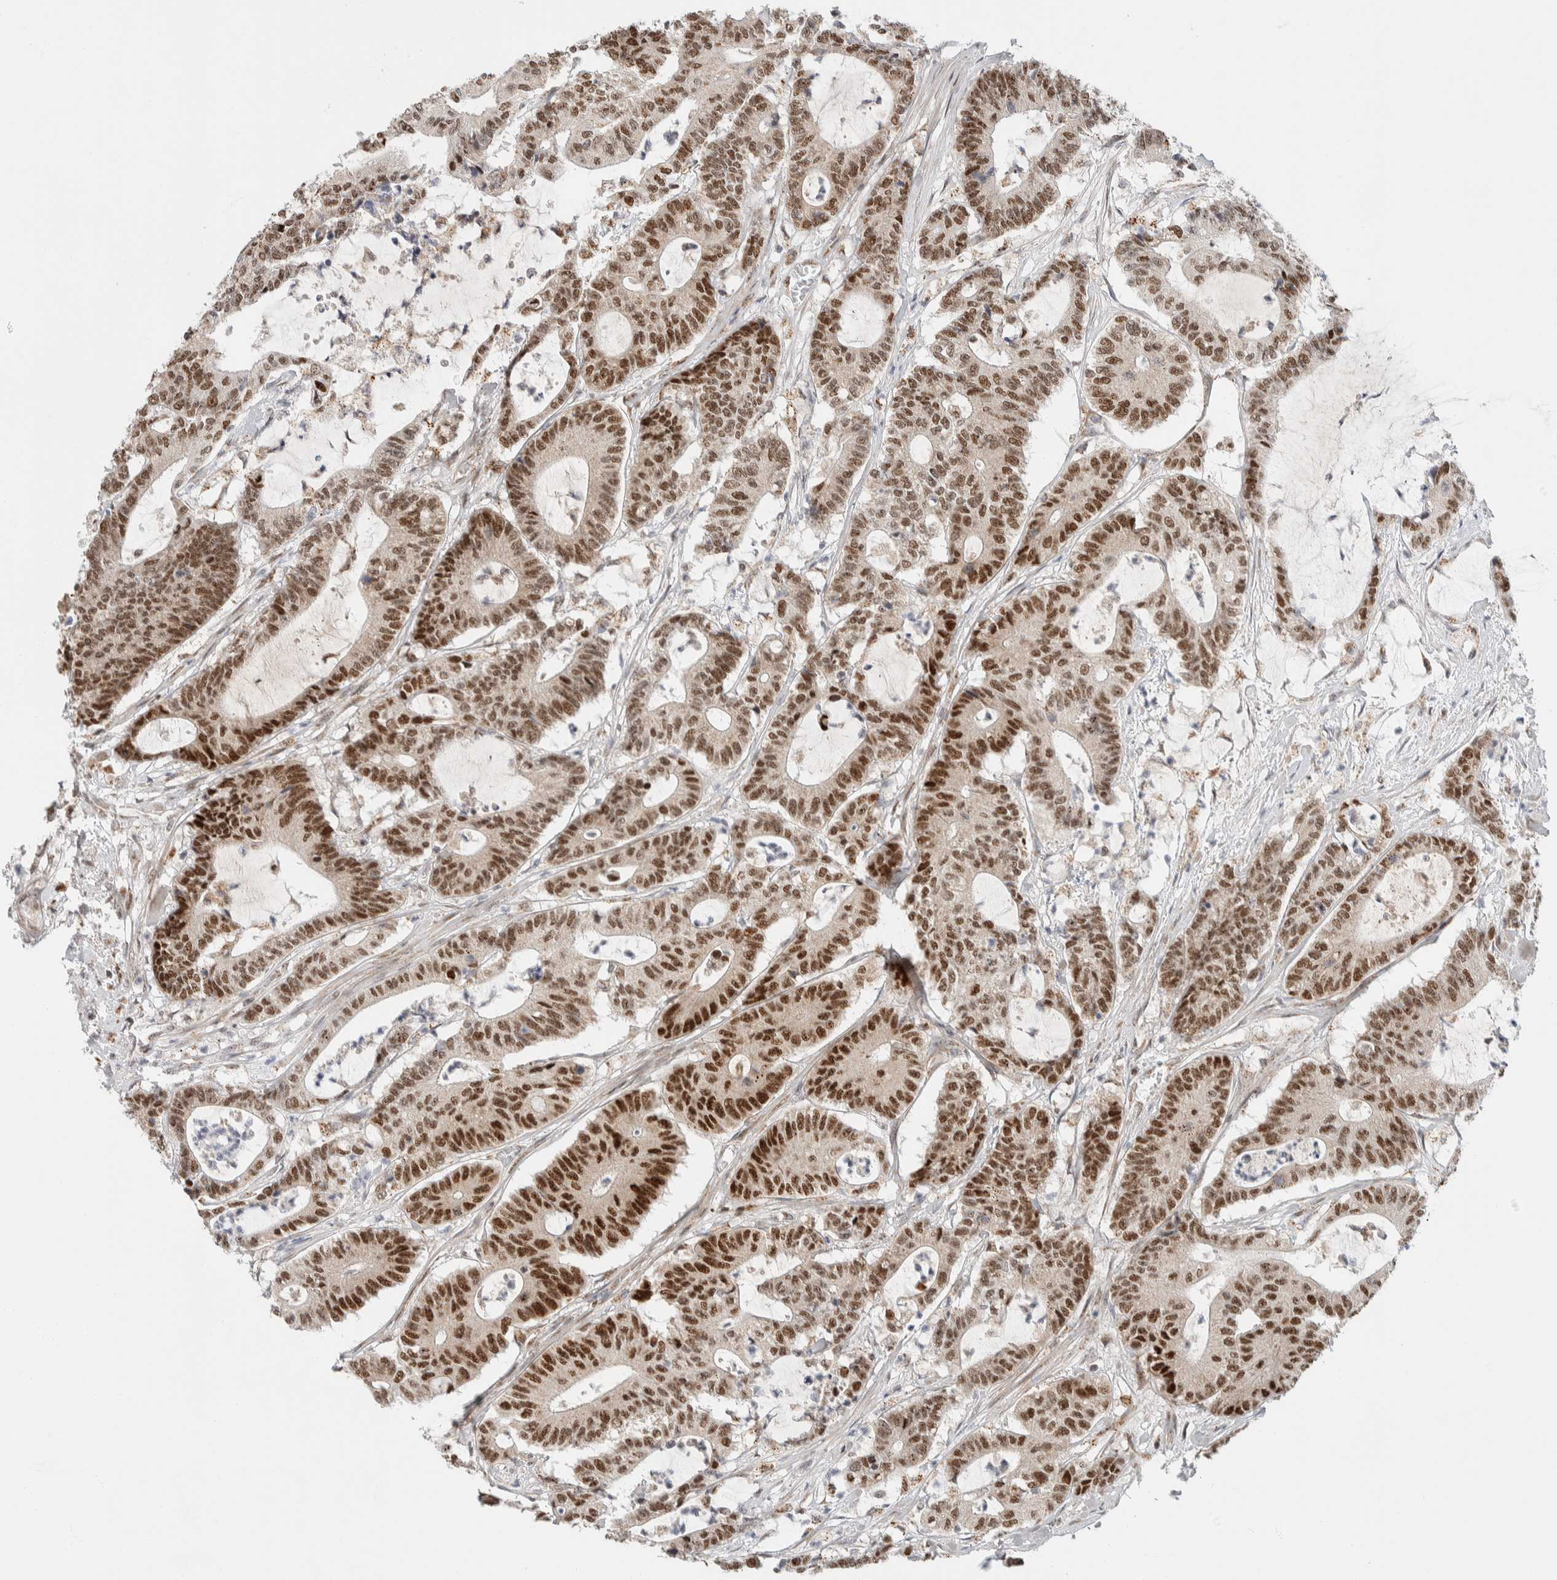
{"staining": {"intensity": "strong", "quantity": ">75%", "location": "nuclear"}, "tissue": "colorectal cancer", "cell_type": "Tumor cells", "image_type": "cancer", "snomed": [{"axis": "morphology", "description": "Adenocarcinoma, NOS"}, {"axis": "topography", "description": "Colon"}], "caption": "Colorectal adenocarcinoma was stained to show a protein in brown. There is high levels of strong nuclear positivity in approximately >75% of tumor cells.", "gene": "TSPAN32", "patient": {"sex": "female", "age": 84}}